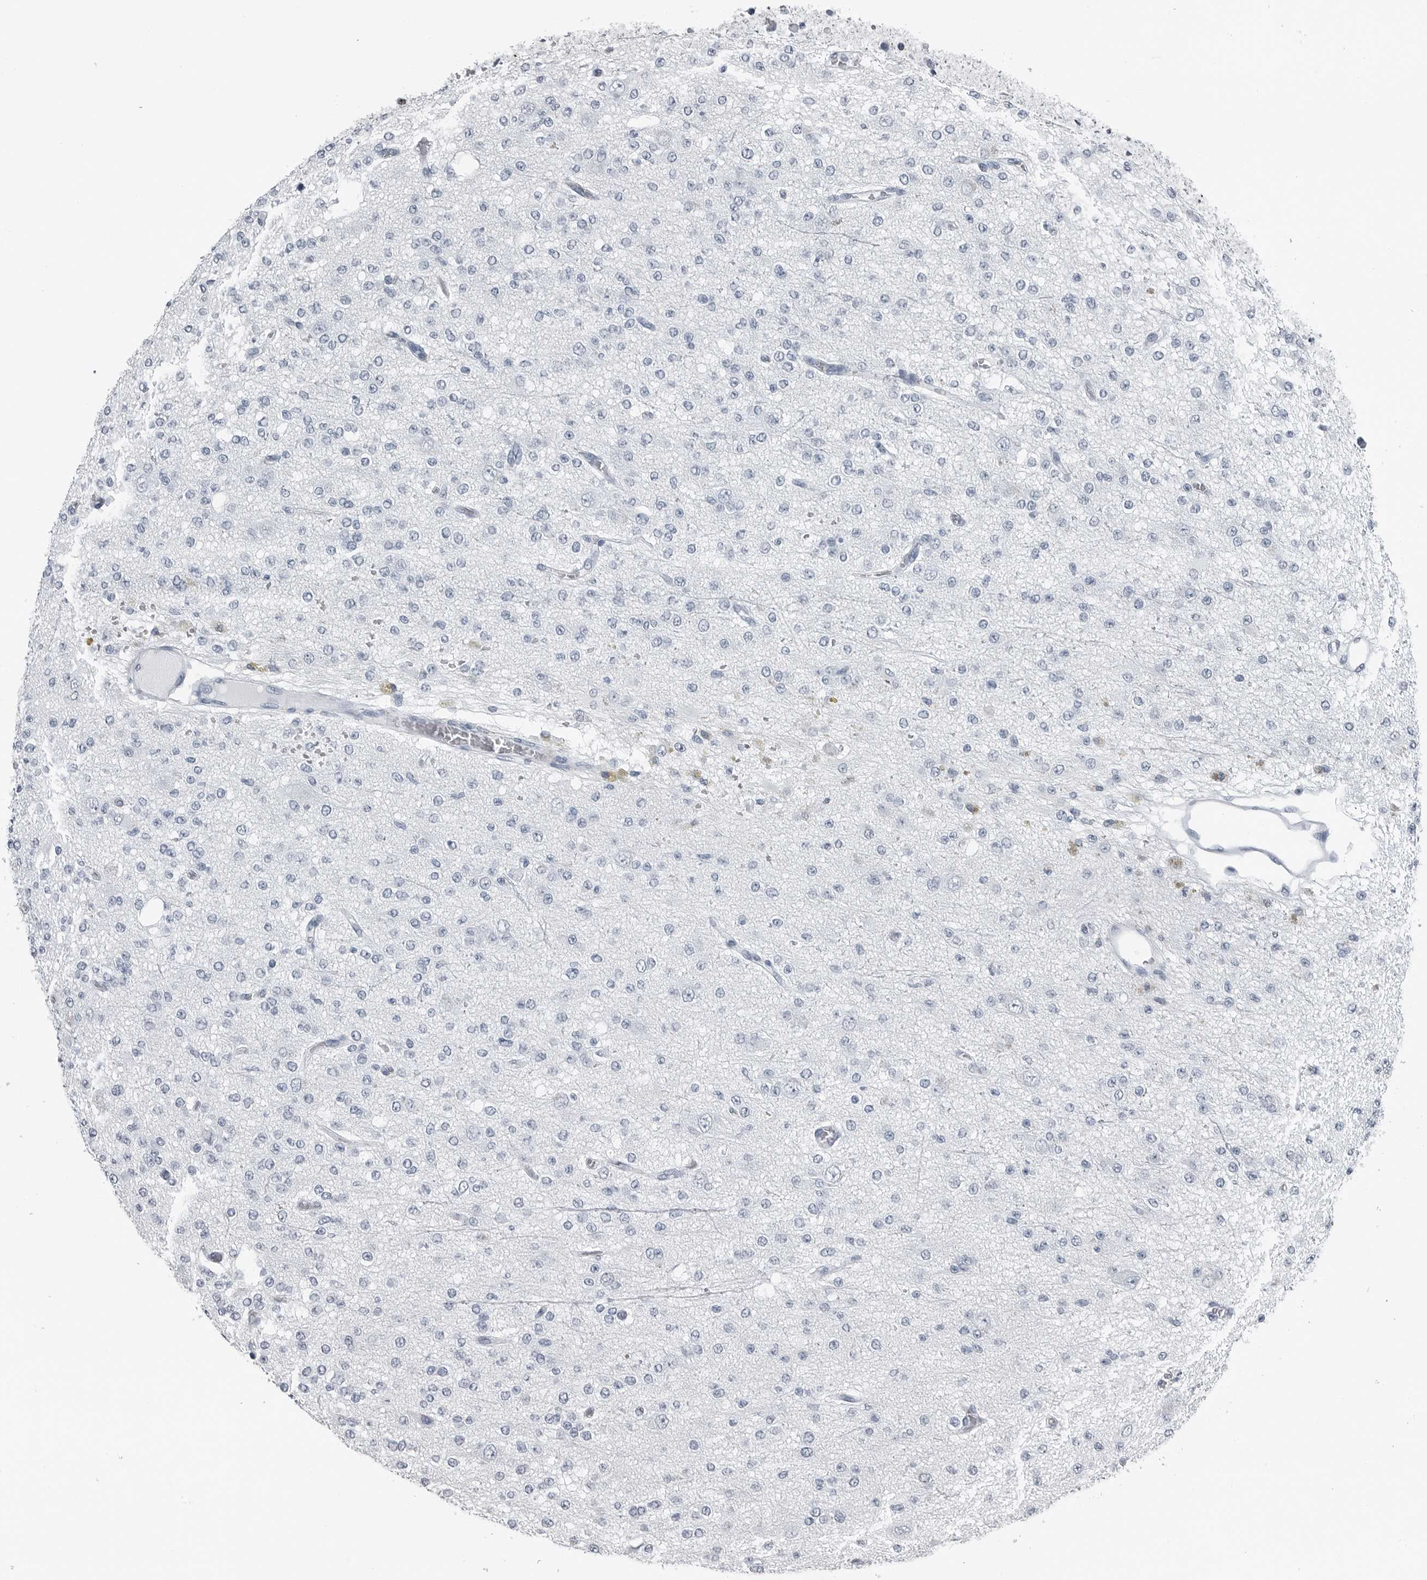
{"staining": {"intensity": "negative", "quantity": "none", "location": "none"}, "tissue": "glioma", "cell_type": "Tumor cells", "image_type": "cancer", "snomed": [{"axis": "morphology", "description": "Glioma, malignant, Low grade"}, {"axis": "topography", "description": "Brain"}], "caption": "DAB immunohistochemical staining of human glioma exhibits no significant expression in tumor cells.", "gene": "SPINK1", "patient": {"sex": "male", "age": 38}}